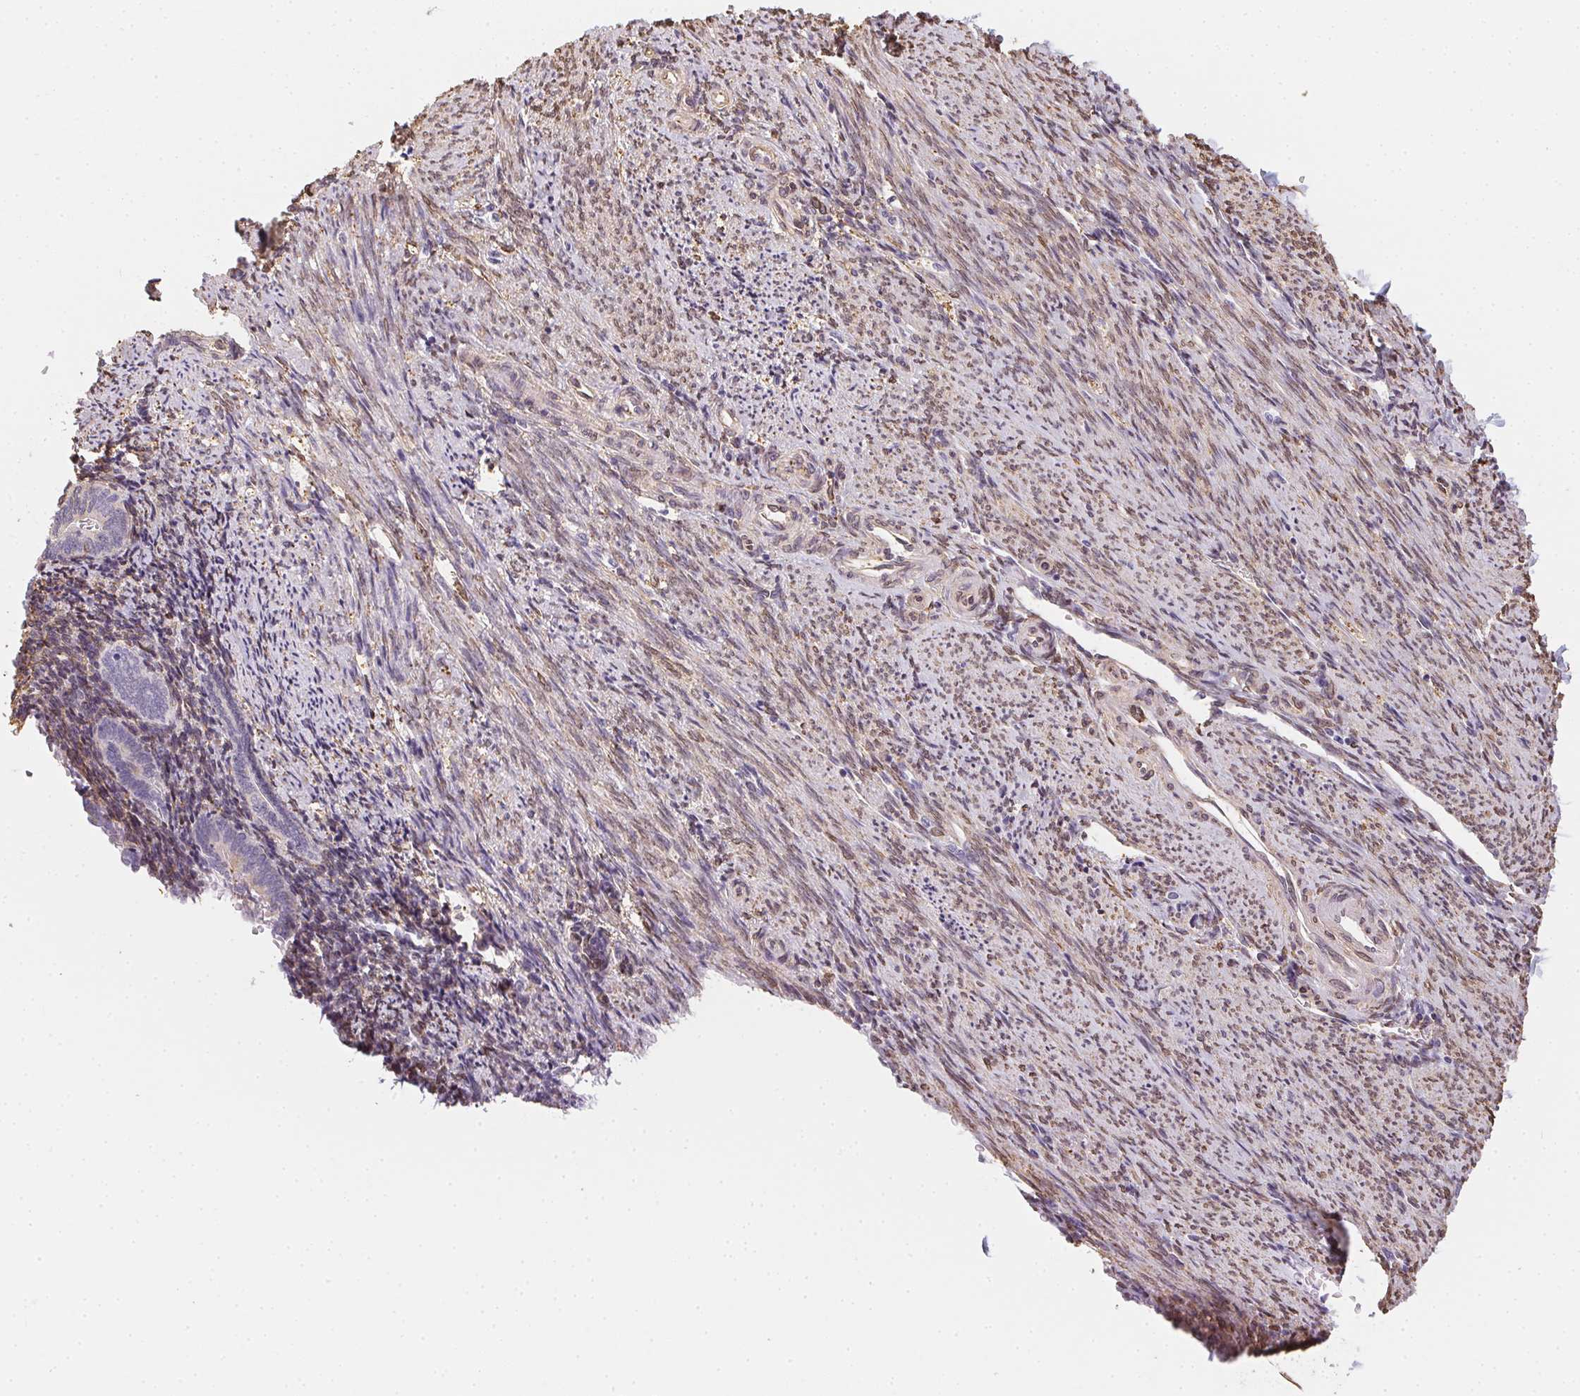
{"staining": {"intensity": "moderate", "quantity": "25%-75%", "location": "cytoplasmic/membranous"}, "tissue": "endometrium", "cell_type": "Cells in endometrial stroma", "image_type": "normal", "snomed": [{"axis": "morphology", "description": "Normal tissue, NOS"}, {"axis": "topography", "description": "Endometrium"}], "caption": "Moderate cytoplasmic/membranous protein staining is present in approximately 25%-75% of cells in endometrial stroma in endometrium.", "gene": "RSBN1", "patient": {"sex": "female", "age": 57}}